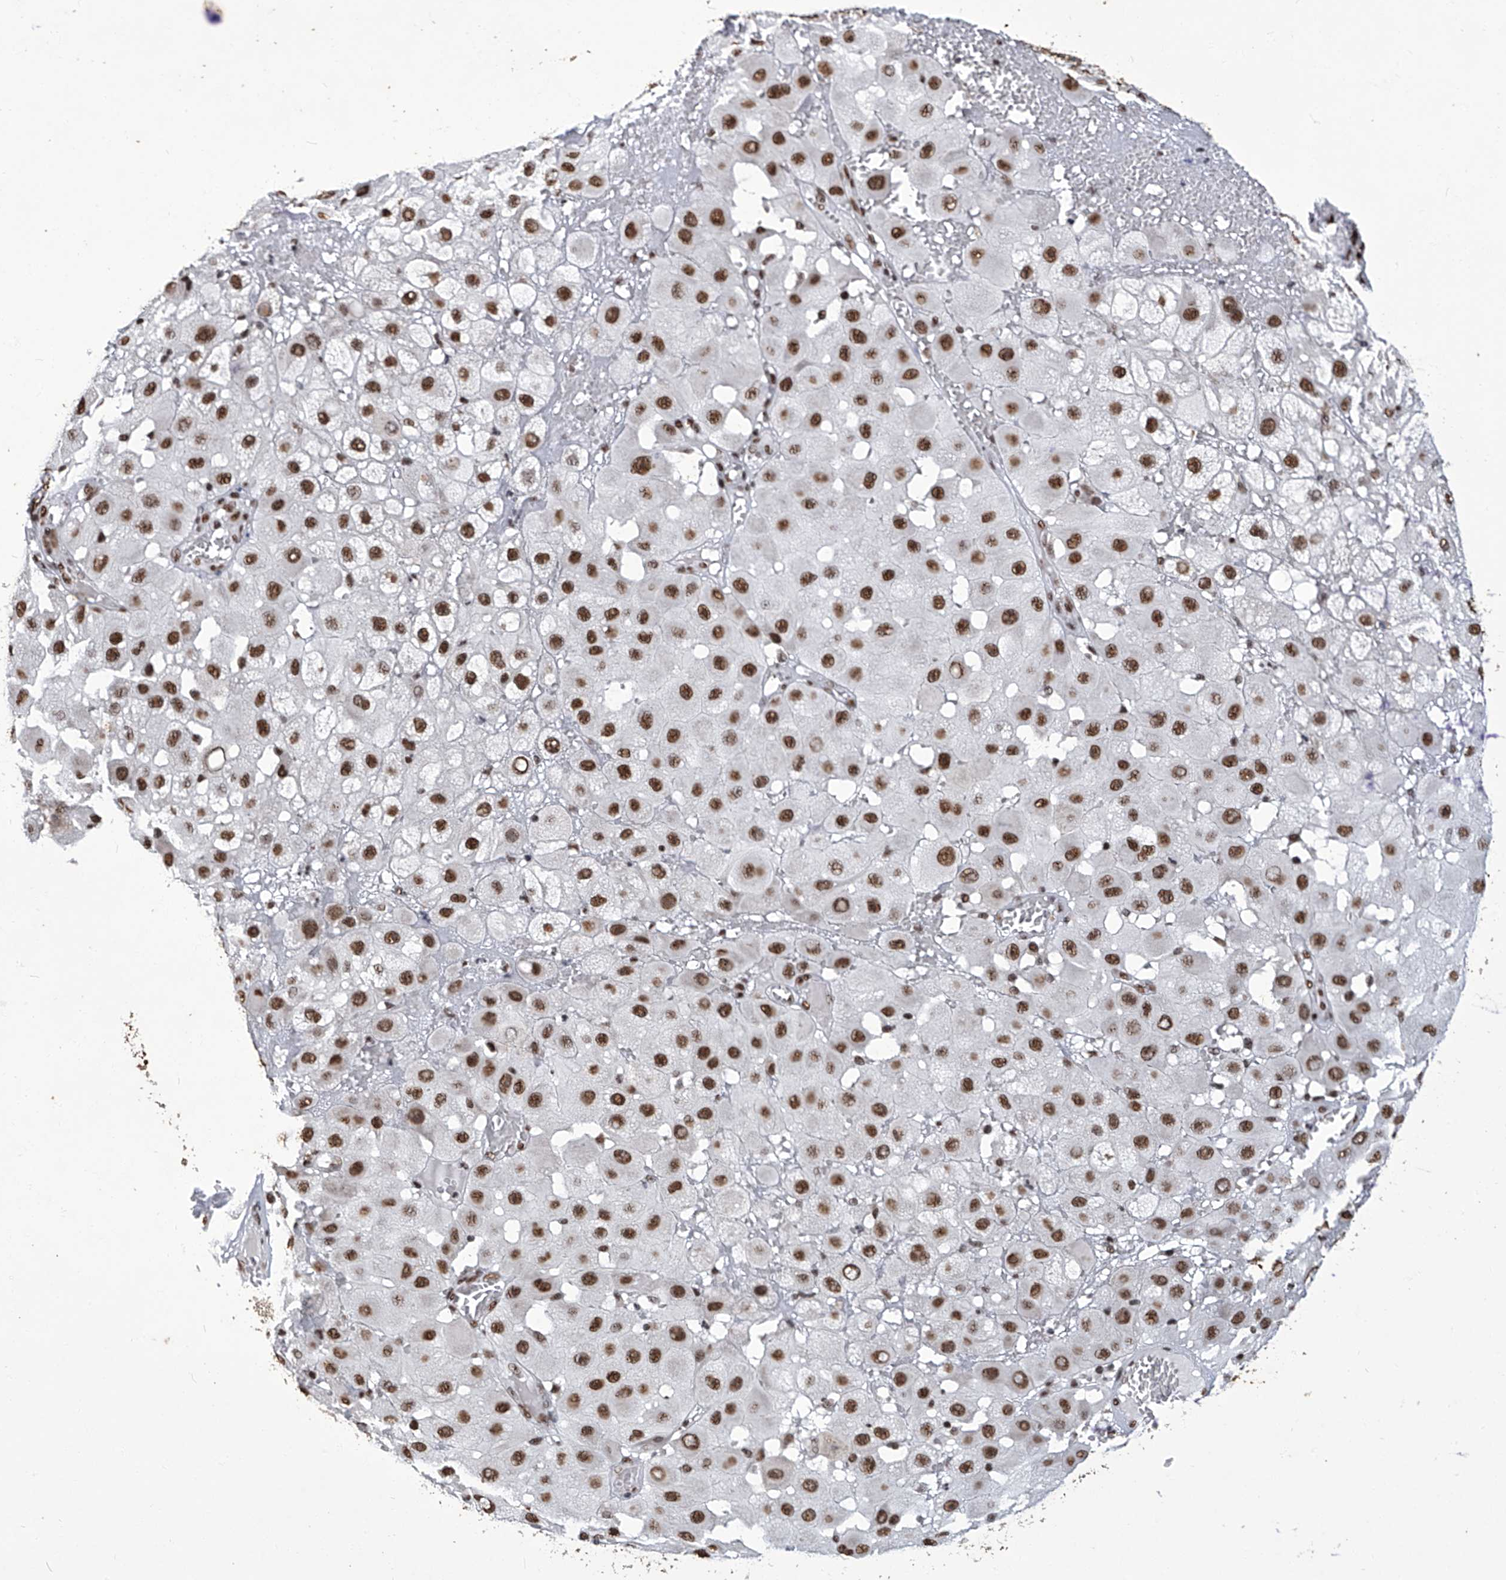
{"staining": {"intensity": "moderate", "quantity": ">75%", "location": "nuclear"}, "tissue": "melanoma", "cell_type": "Tumor cells", "image_type": "cancer", "snomed": [{"axis": "morphology", "description": "Malignant melanoma, NOS"}, {"axis": "topography", "description": "Skin"}], "caption": "Tumor cells display medium levels of moderate nuclear expression in about >75% of cells in malignant melanoma.", "gene": "HBP1", "patient": {"sex": "female", "age": 81}}